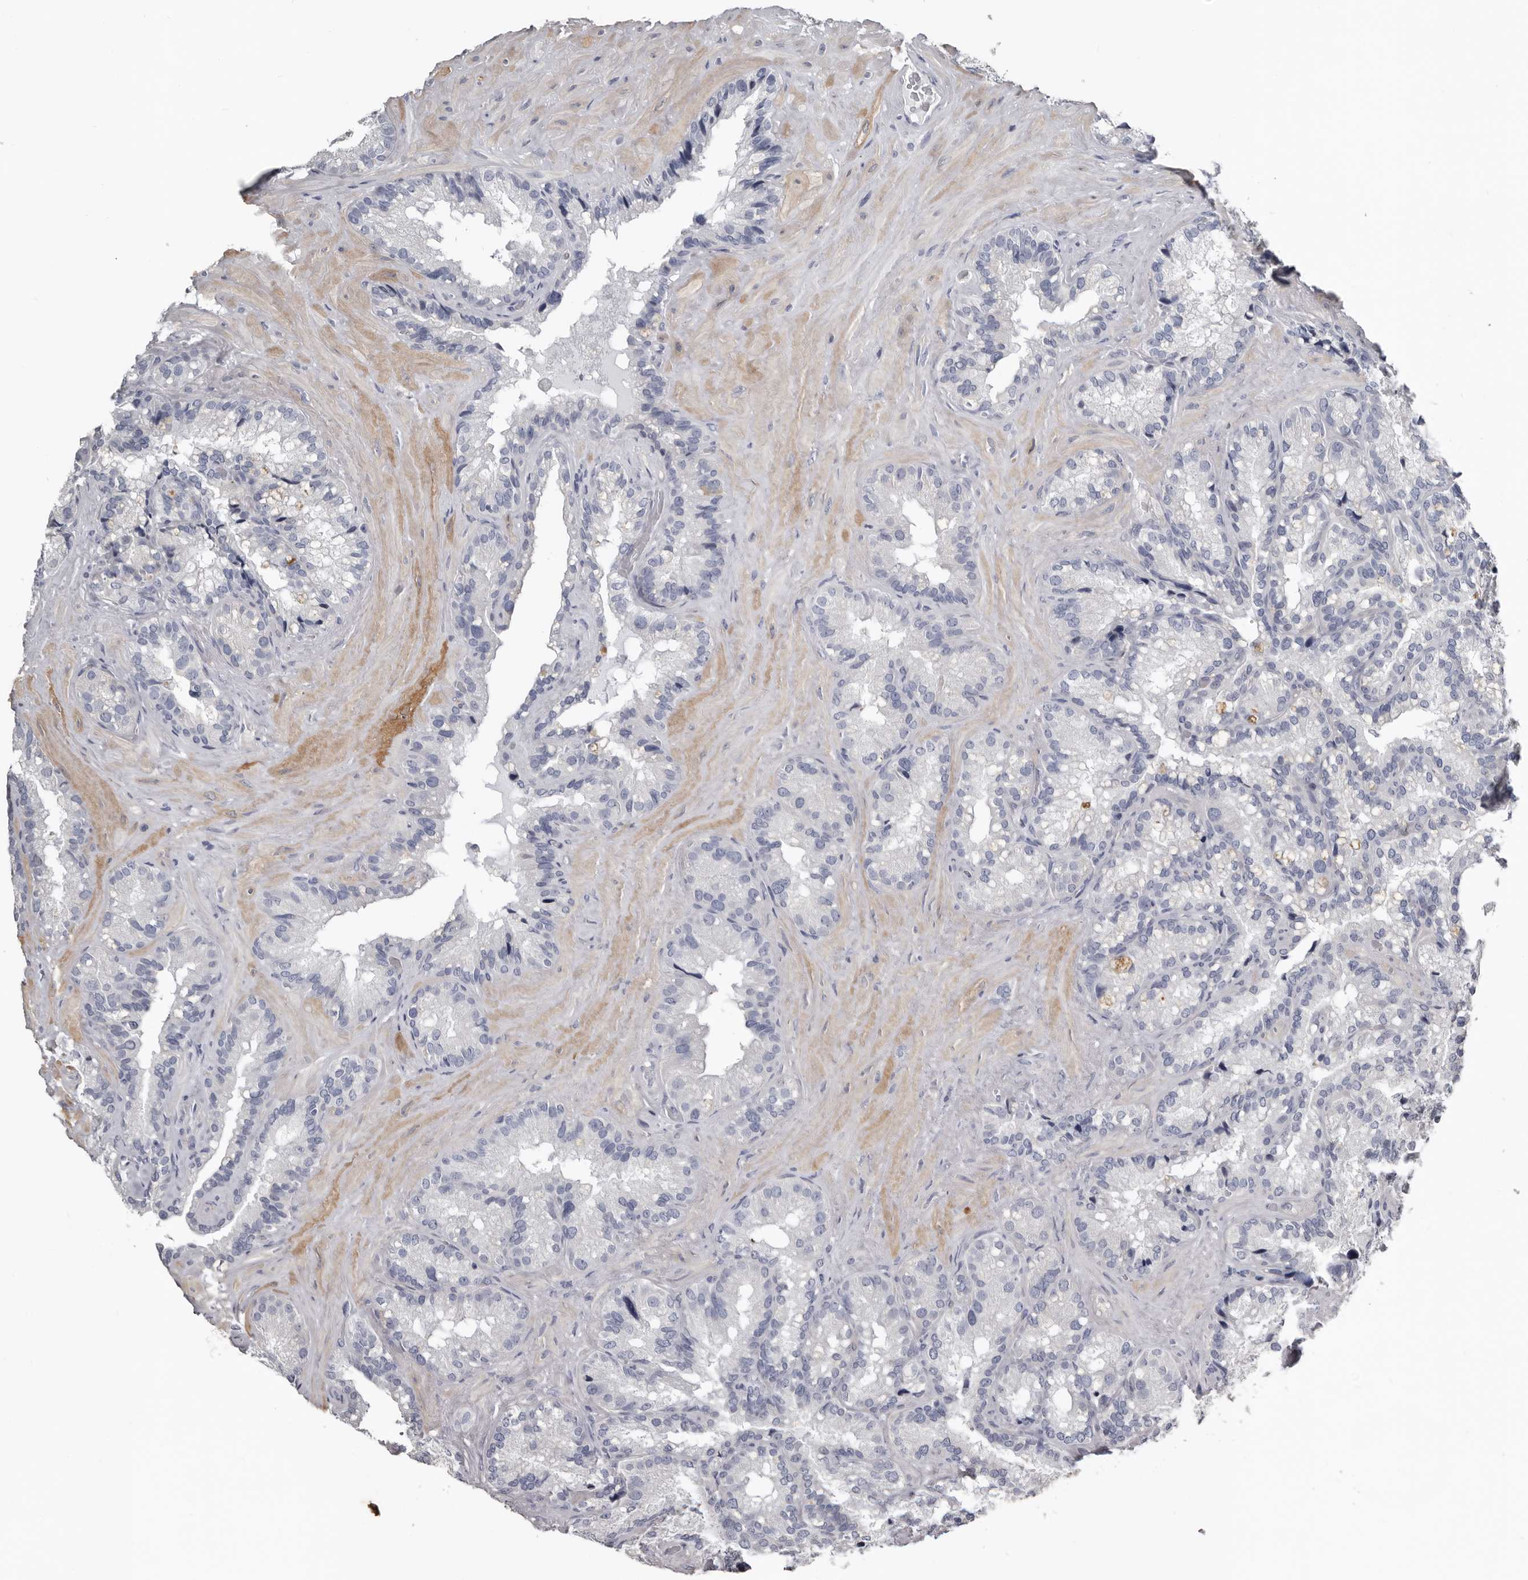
{"staining": {"intensity": "negative", "quantity": "none", "location": "none"}, "tissue": "seminal vesicle", "cell_type": "Glandular cells", "image_type": "normal", "snomed": [{"axis": "morphology", "description": "Normal tissue, NOS"}, {"axis": "topography", "description": "Prostate"}, {"axis": "topography", "description": "Seminal veicle"}], "caption": "Immunohistochemistry (IHC) histopathology image of benign seminal vesicle: seminal vesicle stained with DAB shows no significant protein staining in glandular cells. (DAB IHC visualized using brightfield microscopy, high magnification).", "gene": "FABP7", "patient": {"sex": "male", "age": 68}}